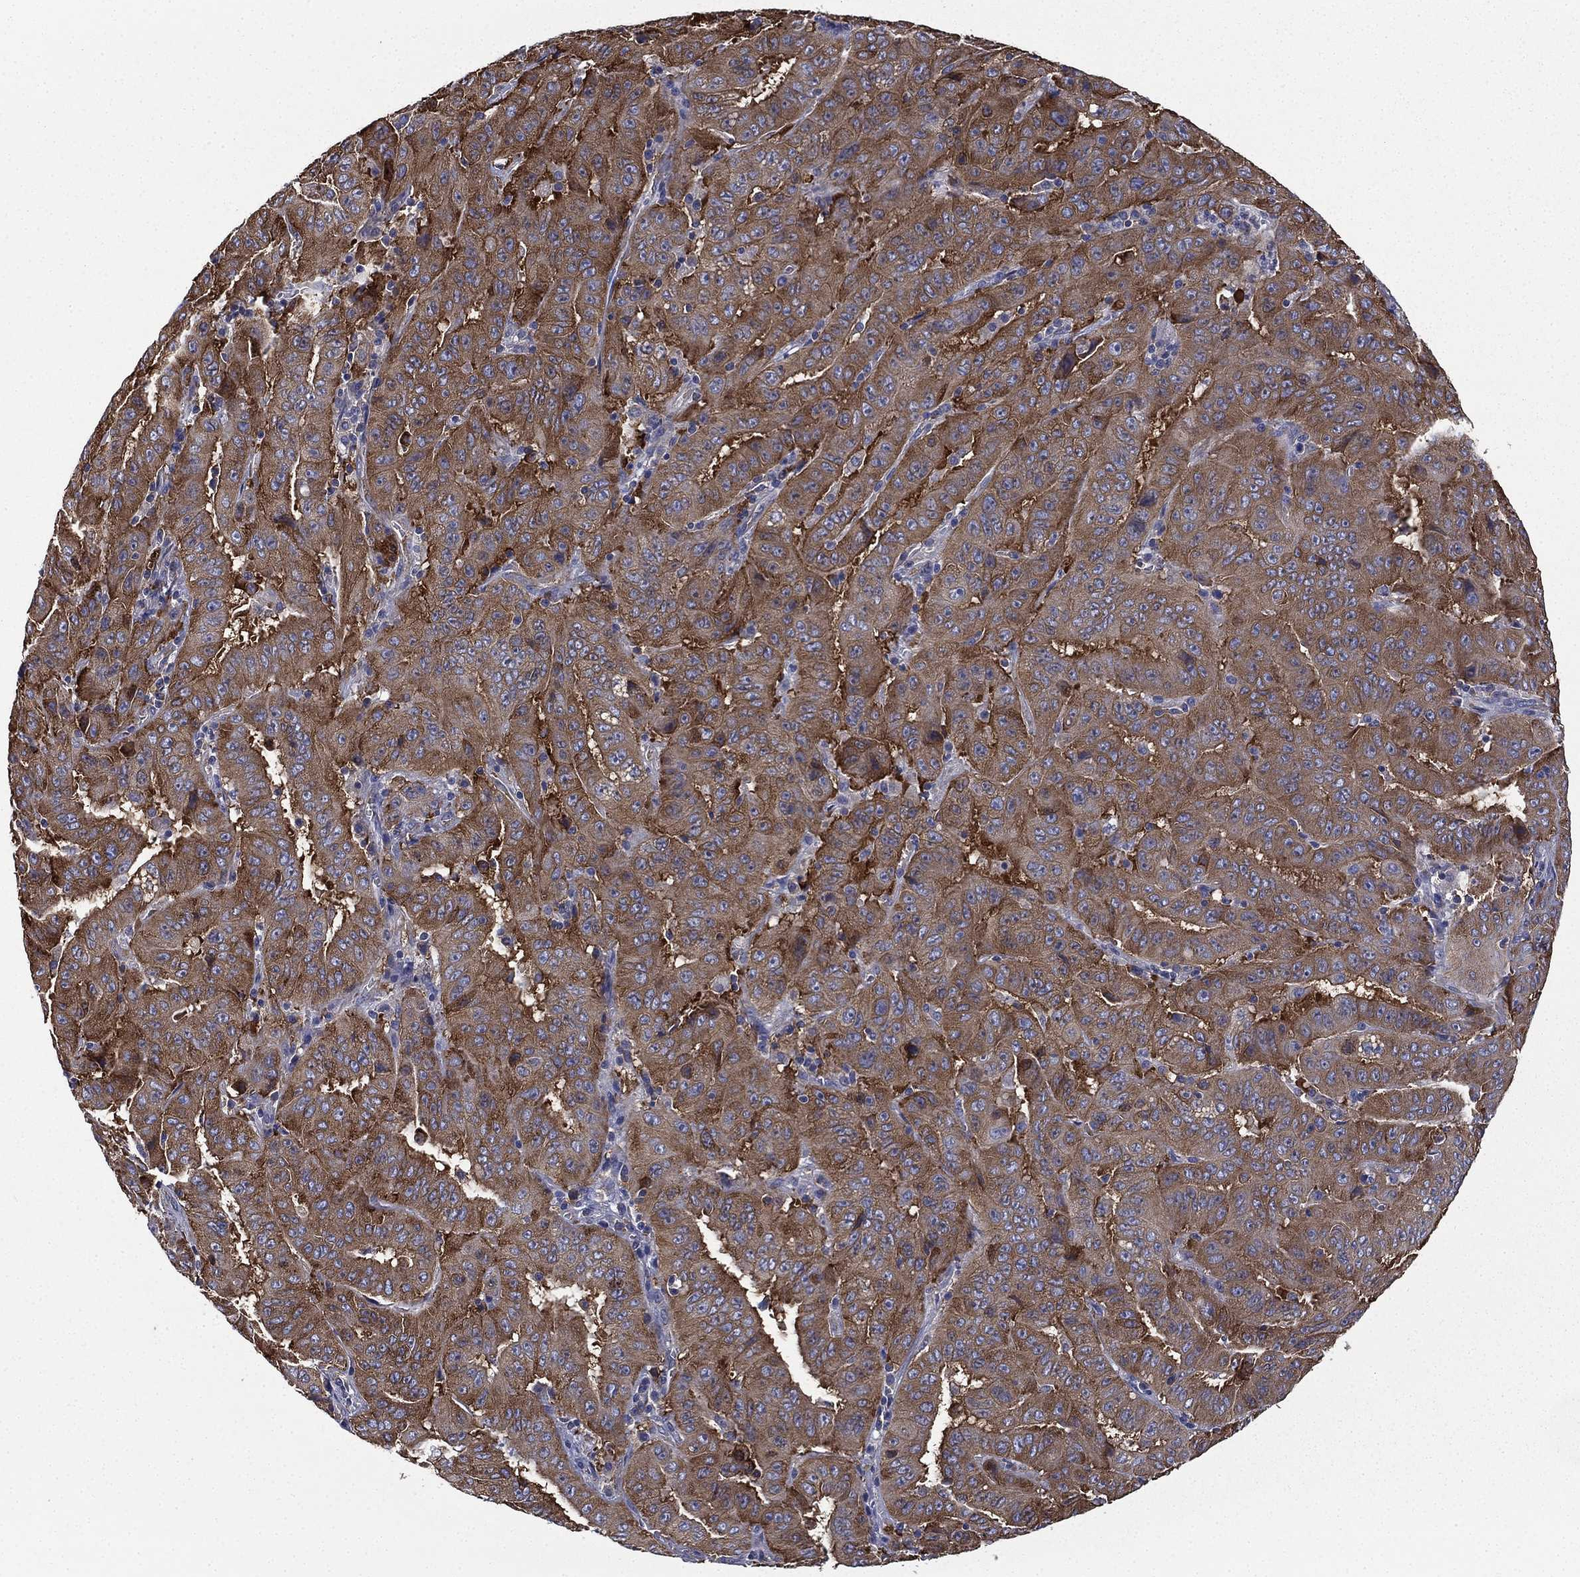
{"staining": {"intensity": "strong", "quantity": ">75%", "location": "cytoplasmic/membranous"}, "tissue": "pancreatic cancer", "cell_type": "Tumor cells", "image_type": "cancer", "snomed": [{"axis": "morphology", "description": "Adenocarcinoma, NOS"}, {"axis": "topography", "description": "Pancreas"}], "caption": "A histopathology image of adenocarcinoma (pancreatic) stained for a protein exhibits strong cytoplasmic/membranous brown staining in tumor cells.", "gene": "FARSA", "patient": {"sex": "male", "age": 63}}